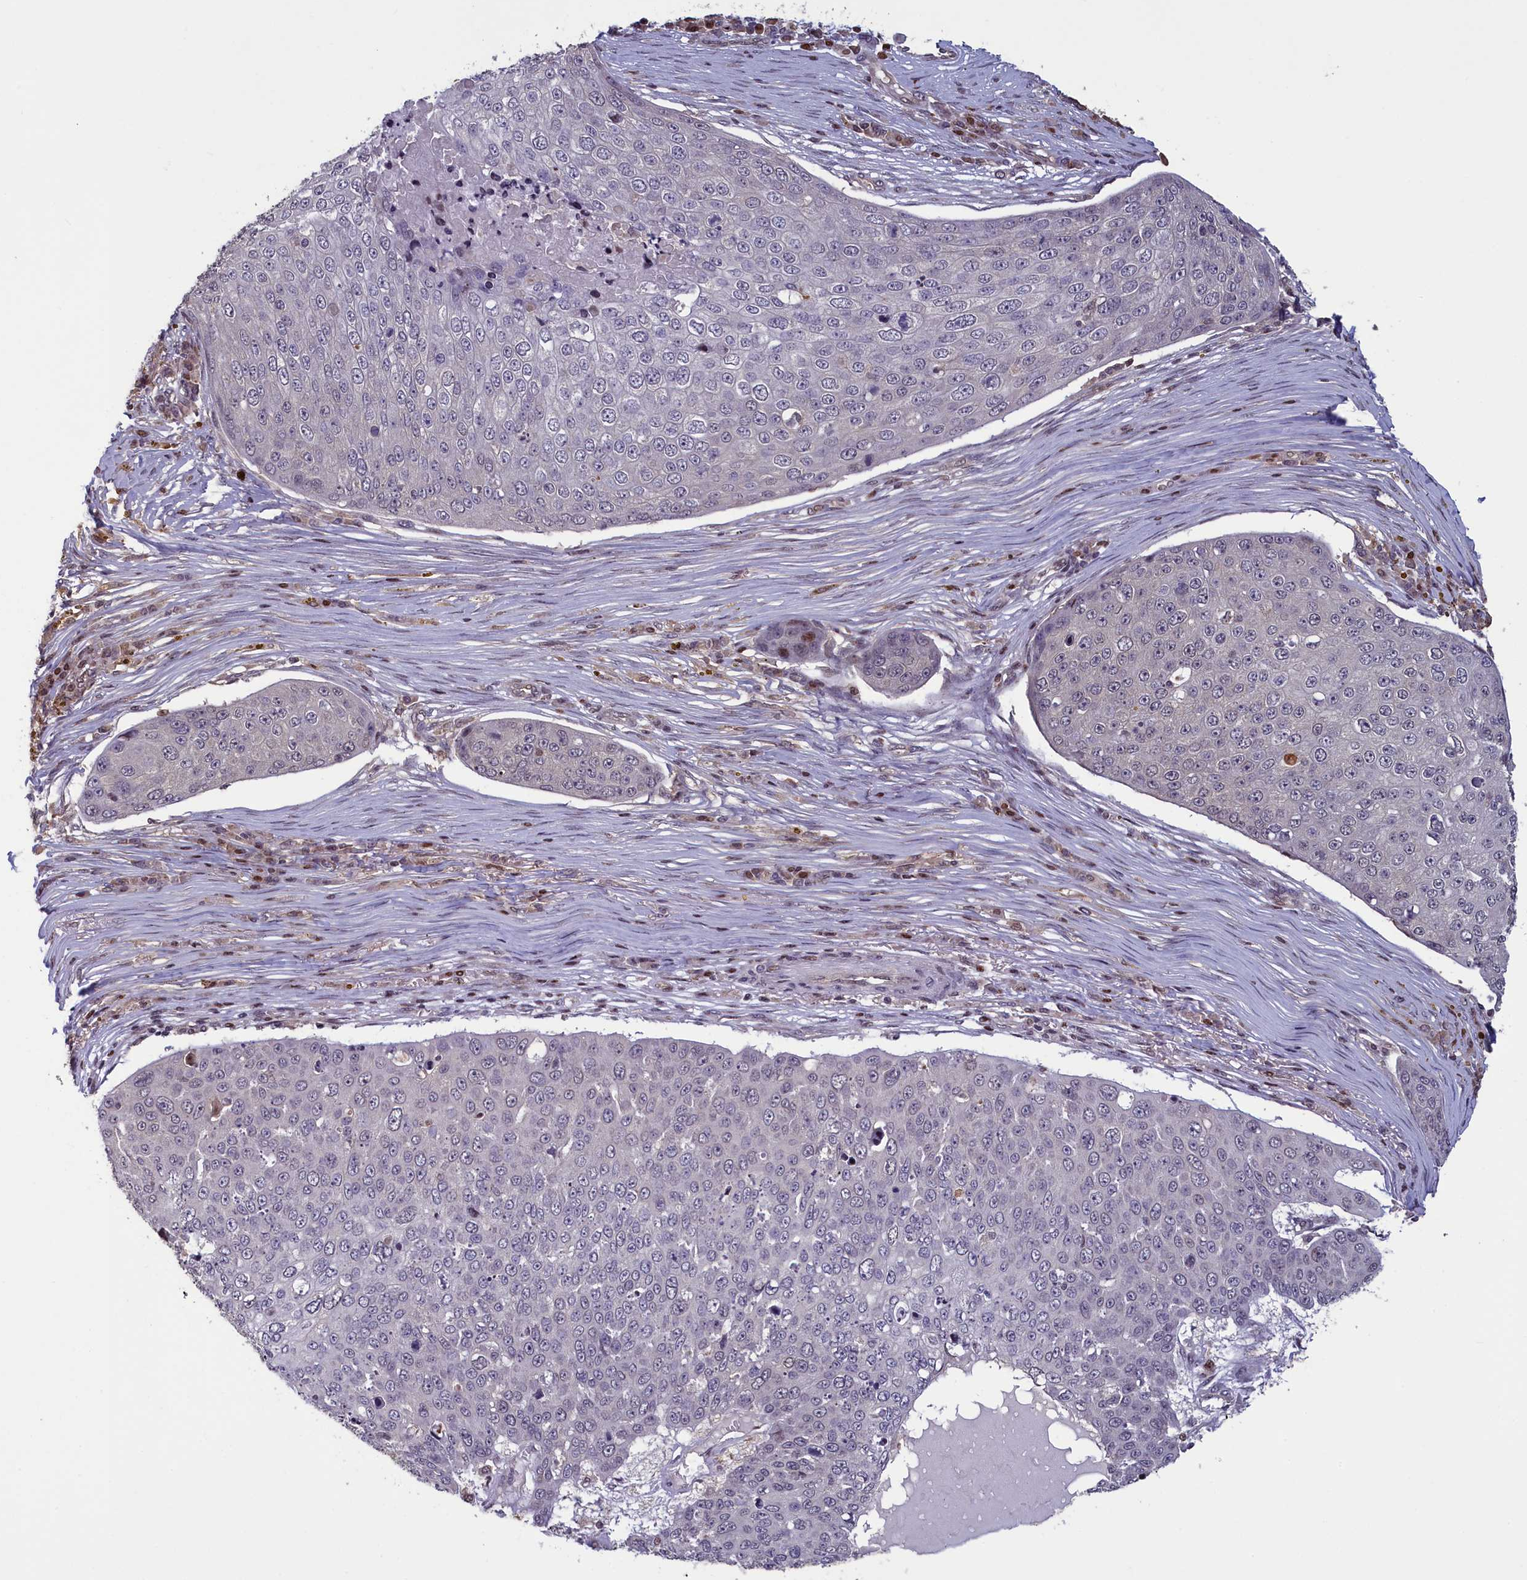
{"staining": {"intensity": "negative", "quantity": "none", "location": "none"}, "tissue": "skin cancer", "cell_type": "Tumor cells", "image_type": "cancer", "snomed": [{"axis": "morphology", "description": "Squamous cell carcinoma, NOS"}, {"axis": "topography", "description": "Skin"}], "caption": "A histopathology image of skin cancer (squamous cell carcinoma) stained for a protein shows no brown staining in tumor cells. (Brightfield microscopy of DAB (3,3'-diaminobenzidine) immunohistochemistry at high magnification).", "gene": "NUBP1", "patient": {"sex": "male", "age": 71}}